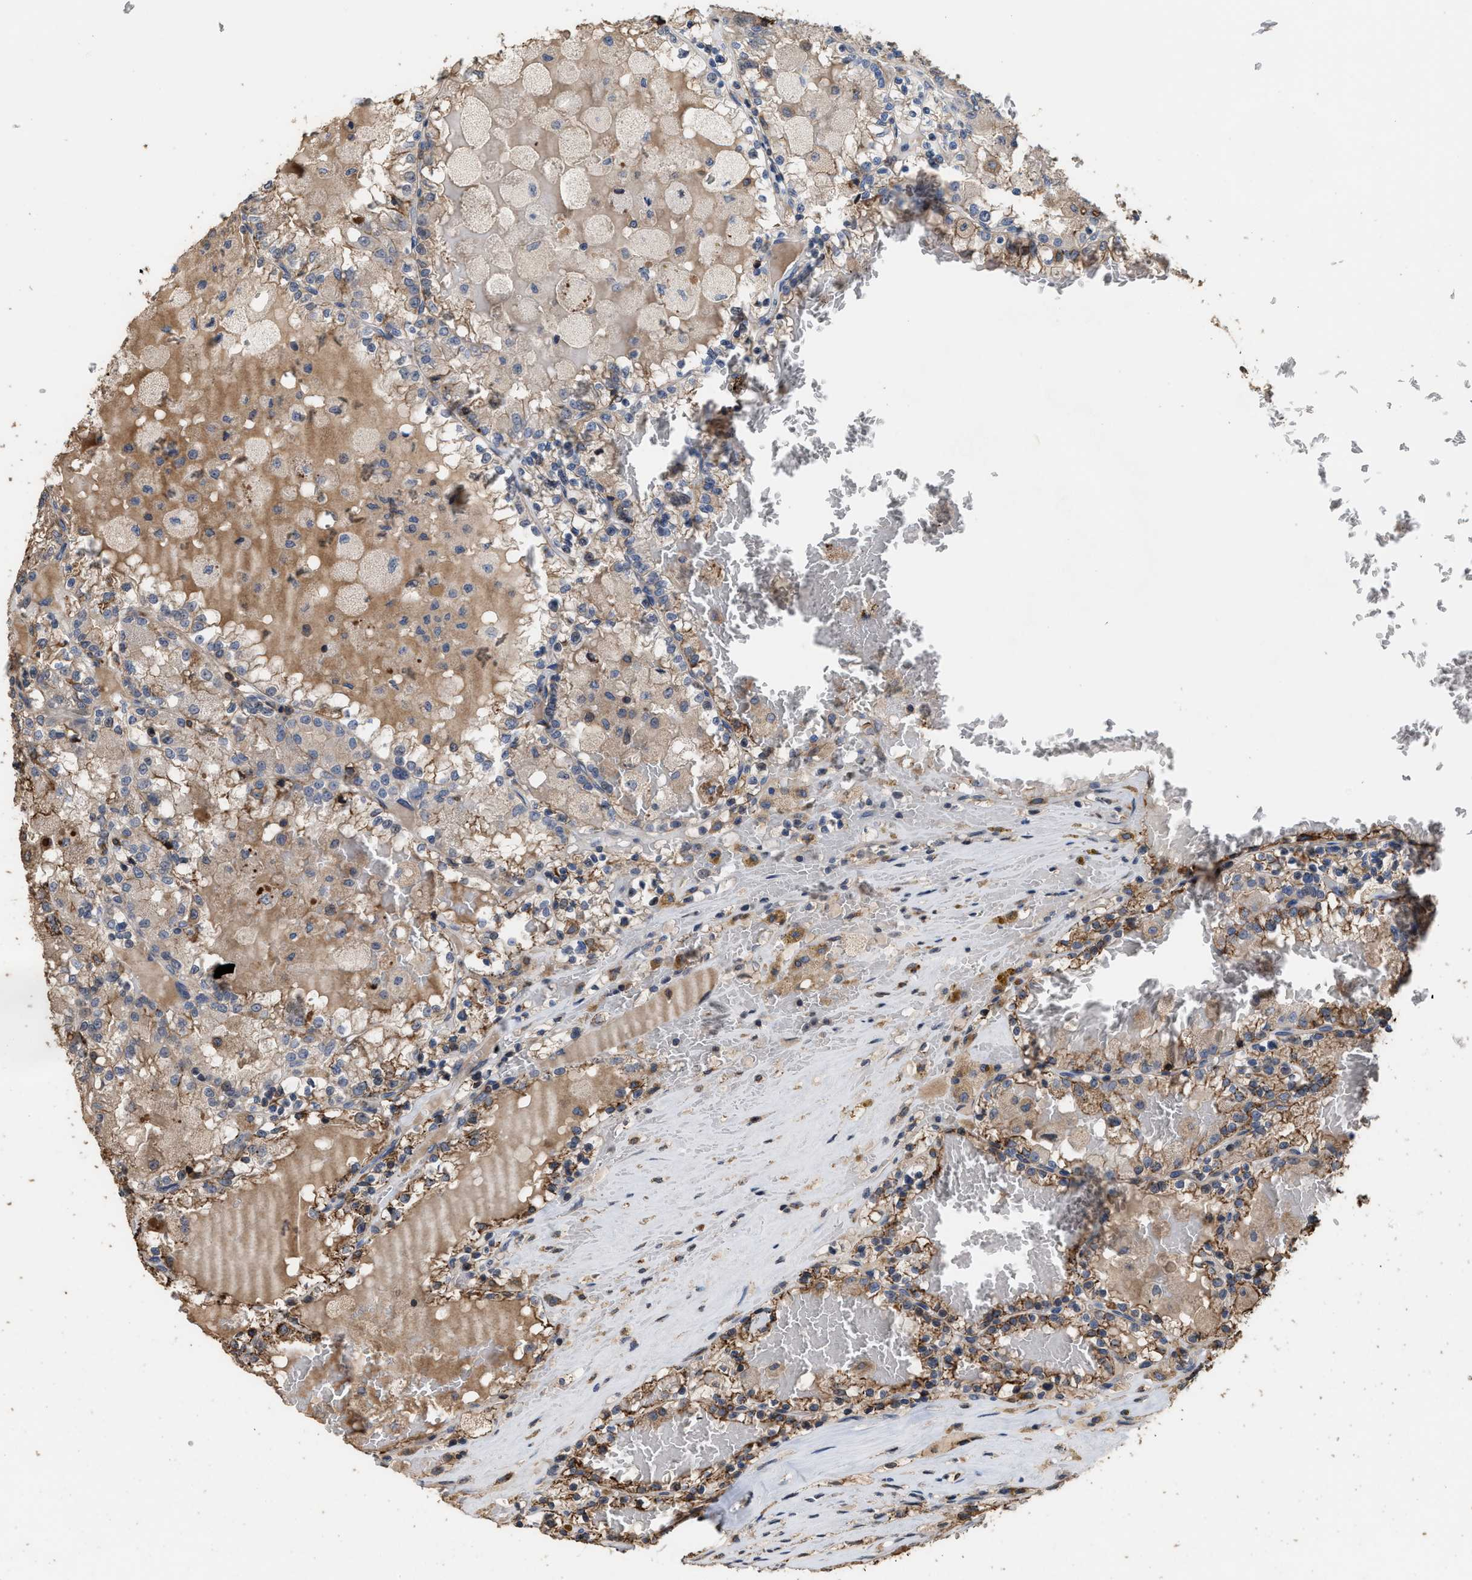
{"staining": {"intensity": "moderate", "quantity": "25%-75%", "location": "cytoplasmic/membranous"}, "tissue": "renal cancer", "cell_type": "Tumor cells", "image_type": "cancer", "snomed": [{"axis": "morphology", "description": "Adenocarcinoma, NOS"}, {"axis": "topography", "description": "Kidney"}], "caption": "Immunohistochemistry (IHC) photomicrograph of neoplastic tissue: human renal cancer (adenocarcinoma) stained using immunohistochemistry exhibits medium levels of moderate protein expression localized specifically in the cytoplasmic/membranous of tumor cells, appearing as a cytoplasmic/membranous brown color.", "gene": "TDRKH", "patient": {"sex": "female", "age": 56}}